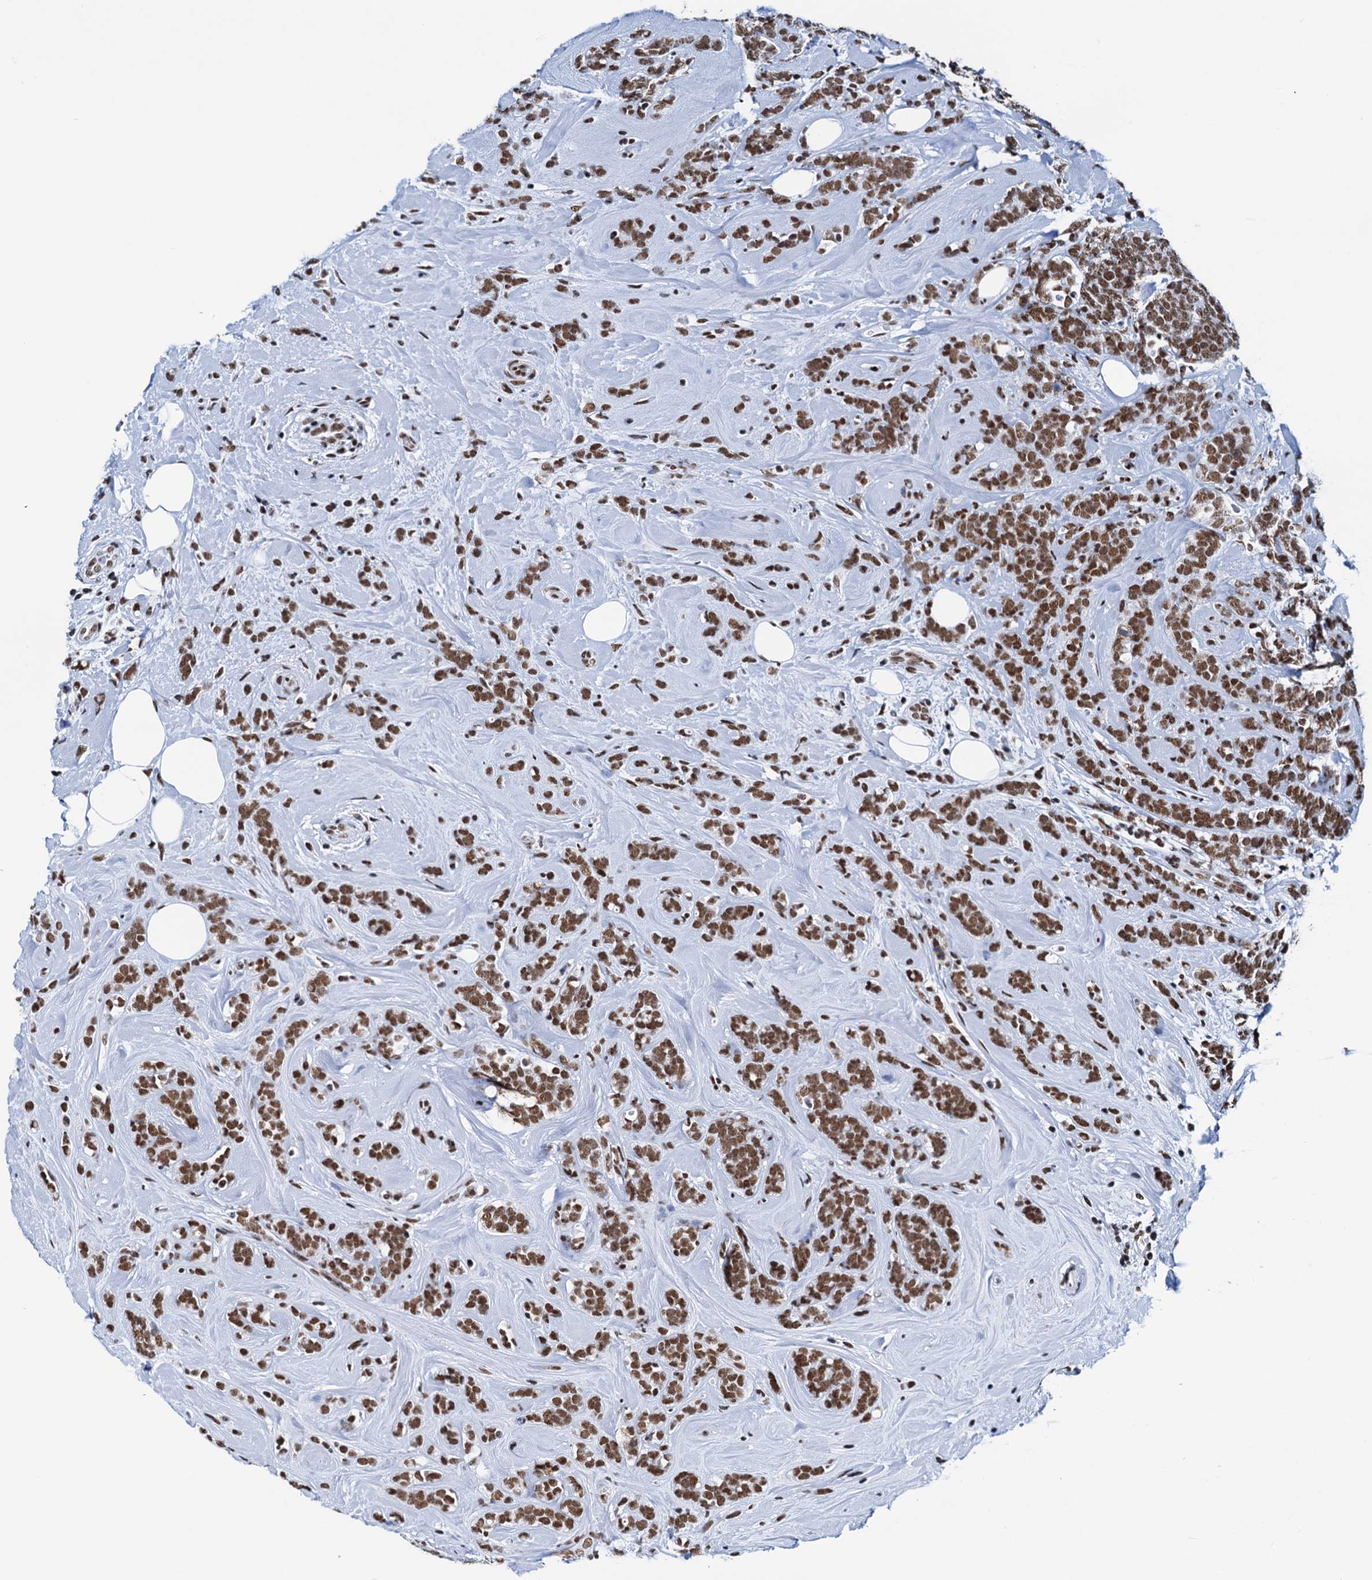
{"staining": {"intensity": "strong", "quantity": ">75%", "location": "nuclear"}, "tissue": "breast cancer", "cell_type": "Tumor cells", "image_type": "cancer", "snomed": [{"axis": "morphology", "description": "Lobular carcinoma"}, {"axis": "topography", "description": "Breast"}], "caption": "Strong nuclear staining is appreciated in about >75% of tumor cells in lobular carcinoma (breast).", "gene": "SLTM", "patient": {"sex": "female", "age": 58}}